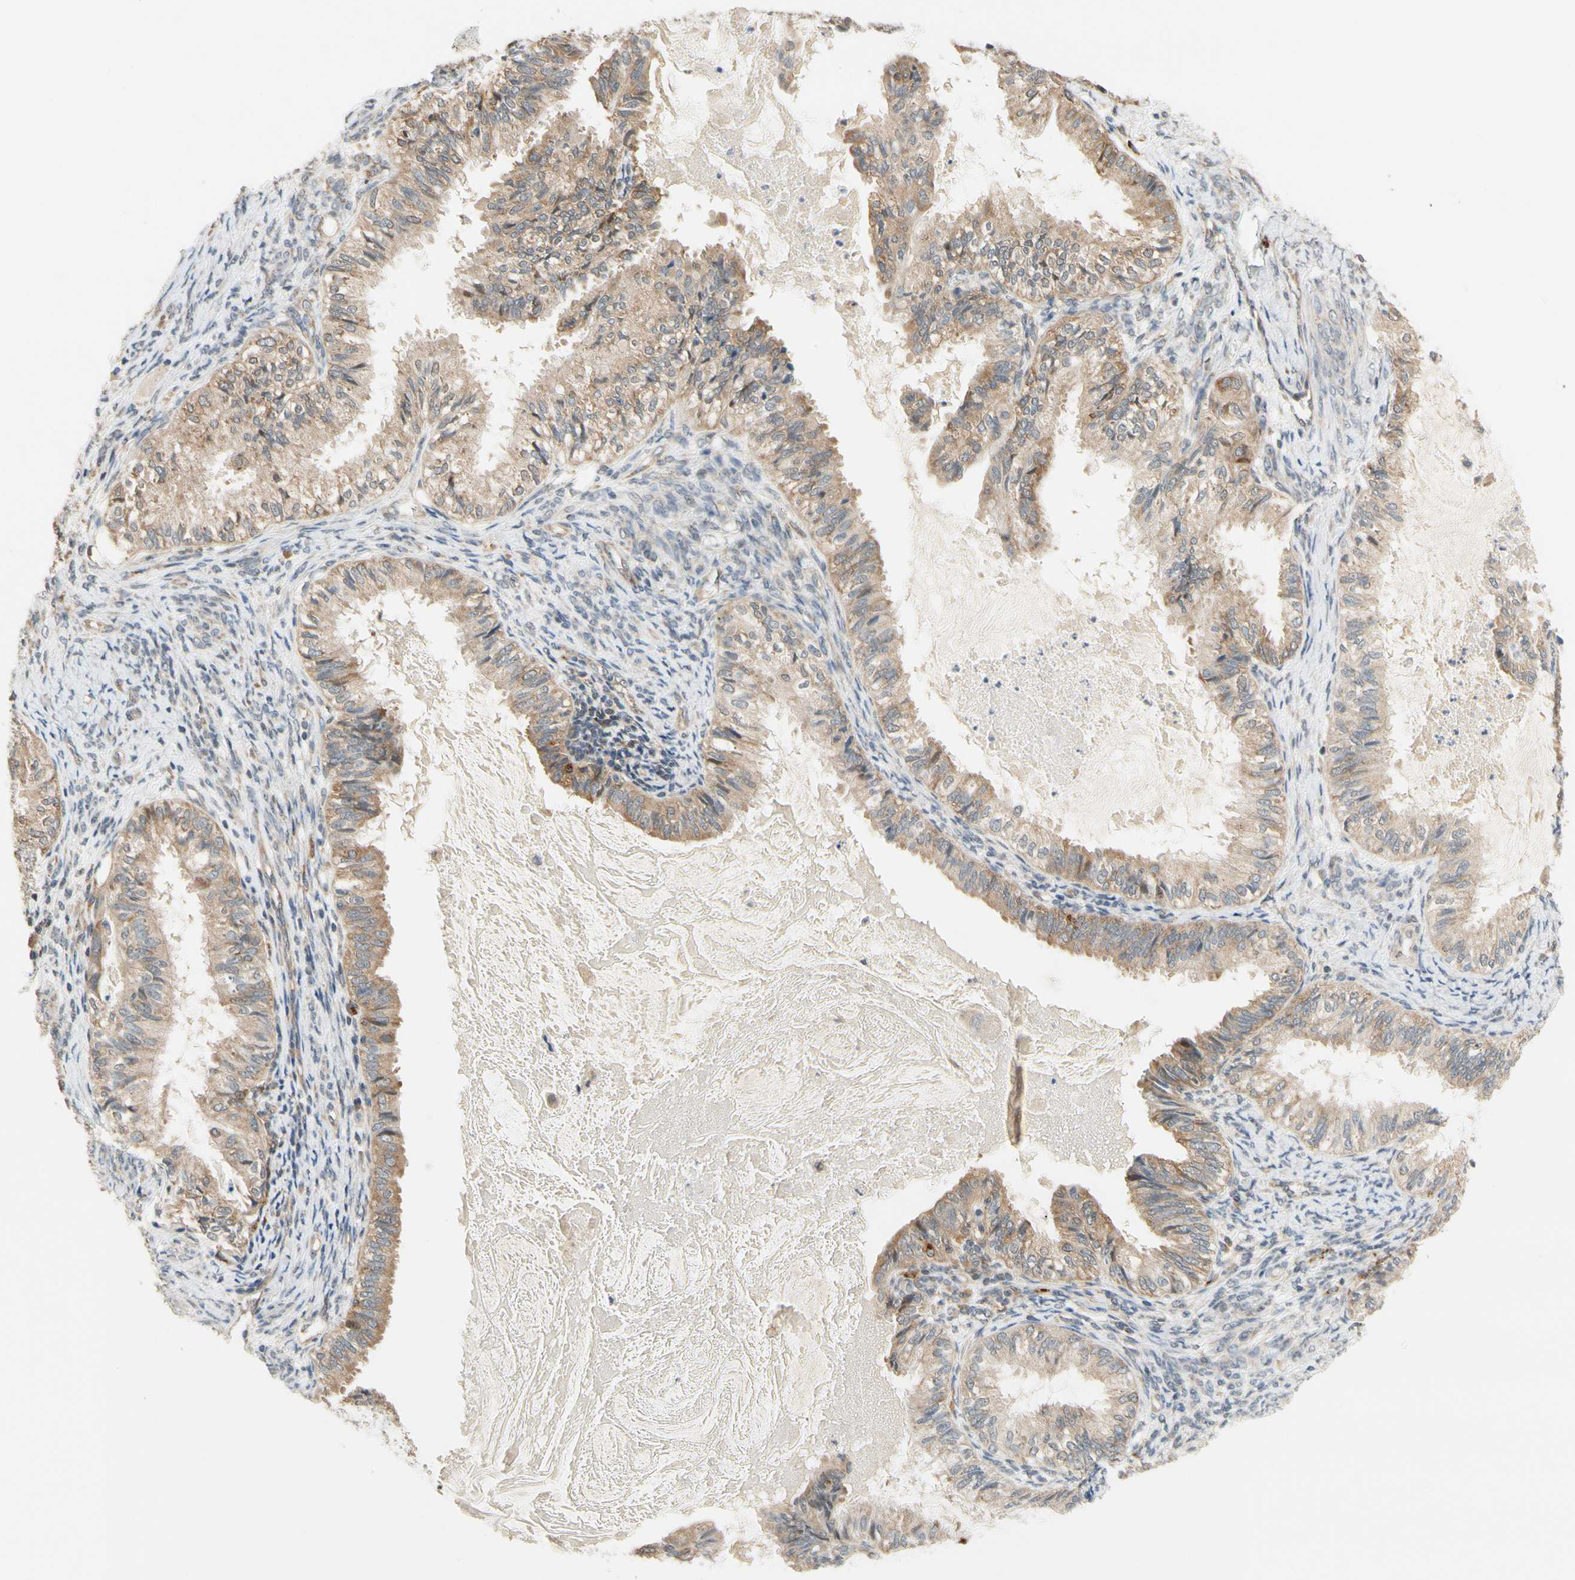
{"staining": {"intensity": "weak", "quantity": "25%-75%", "location": "cytoplasmic/membranous"}, "tissue": "cervical cancer", "cell_type": "Tumor cells", "image_type": "cancer", "snomed": [{"axis": "morphology", "description": "Normal tissue, NOS"}, {"axis": "morphology", "description": "Adenocarcinoma, NOS"}, {"axis": "topography", "description": "Cervix"}, {"axis": "topography", "description": "Endometrium"}], "caption": "Adenocarcinoma (cervical) was stained to show a protein in brown. There is low levels of weak cytoplasmic/membranous positivity in approximately 25%-75% of tumor cells. Using DAB (brown) and hematoxylin (blue) stains, captured at high magnification using brightfield microscopy.", "gene": "ANKHD1", "patient": {"sex": "female", "age": 86}}